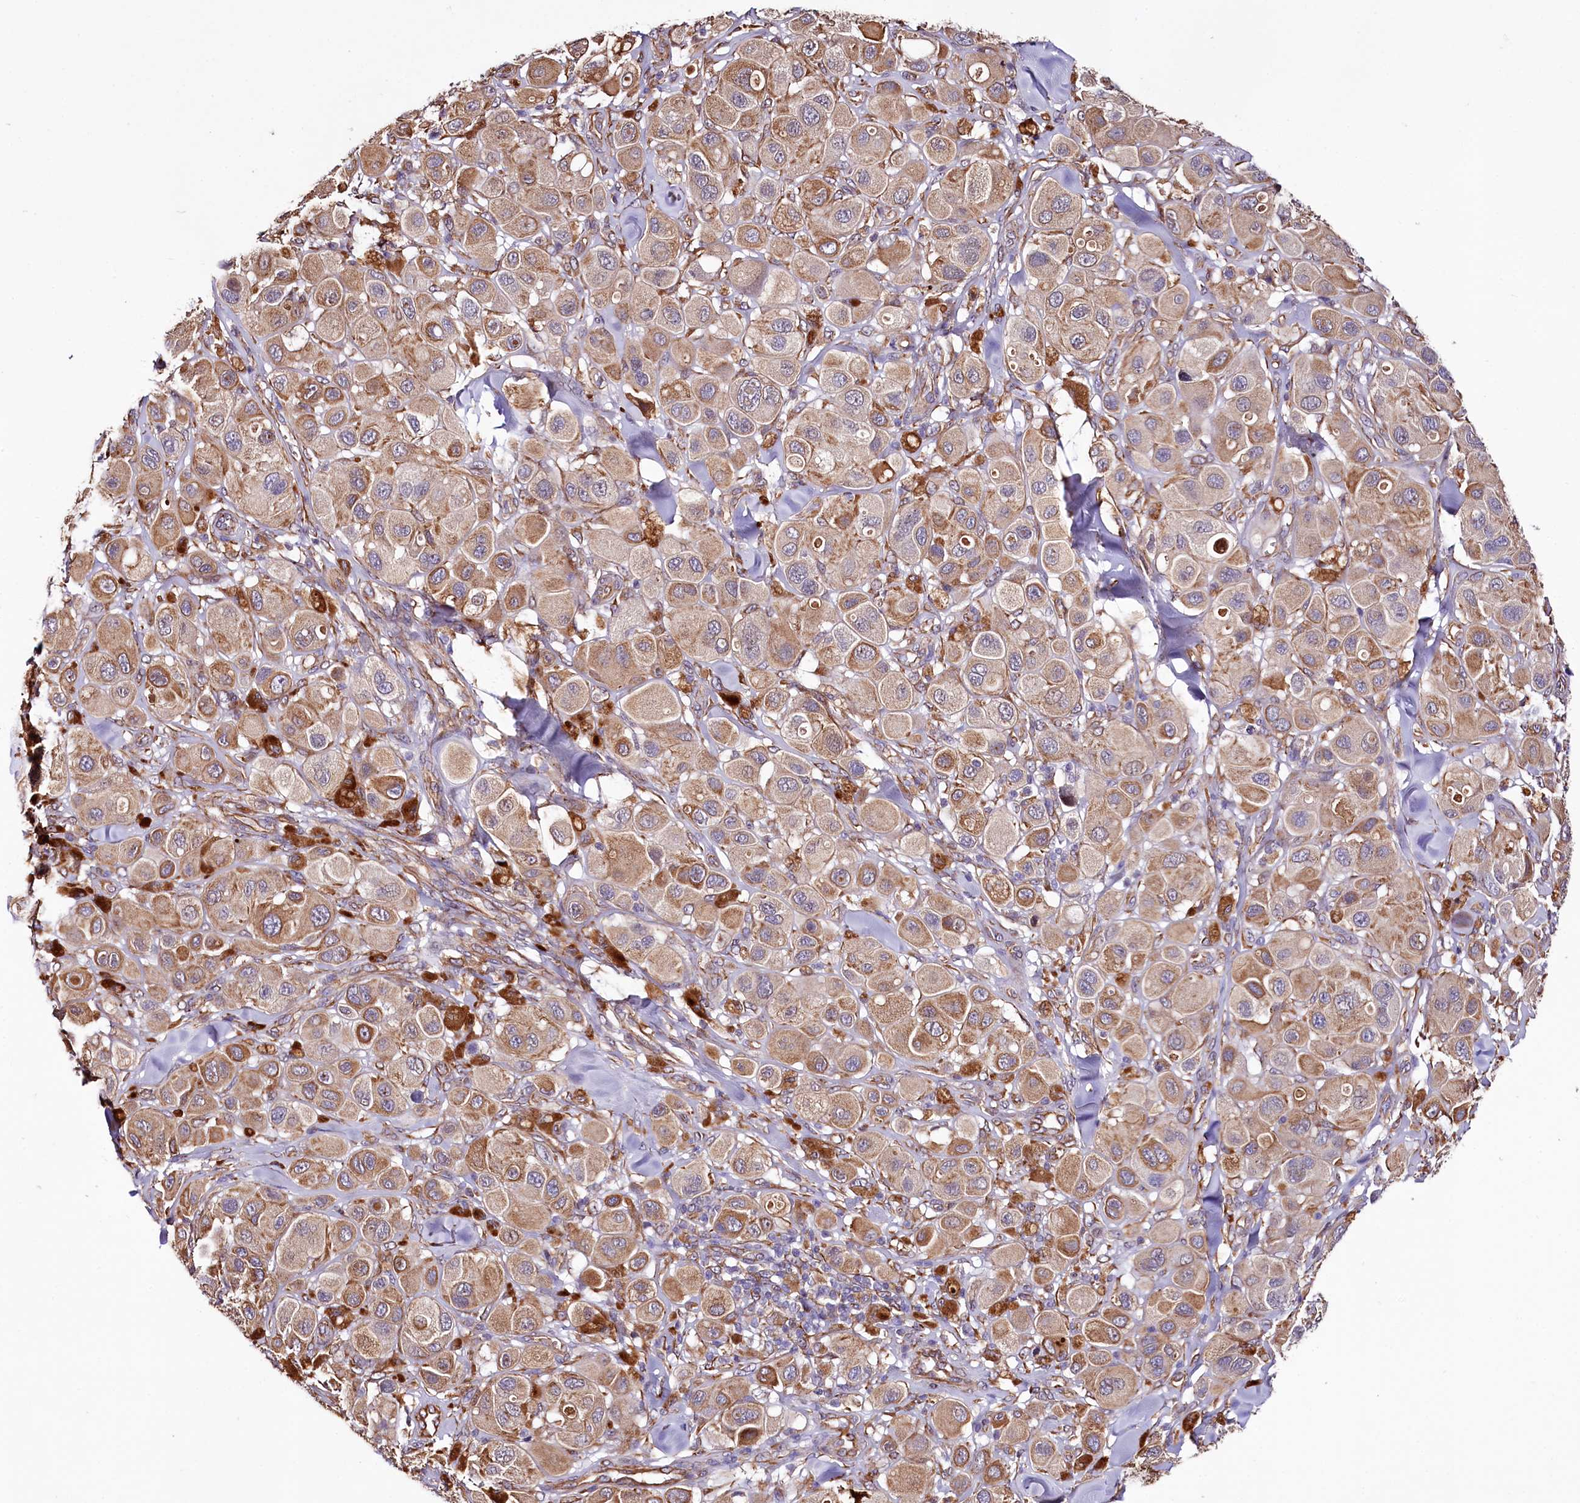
{"staining": {"intensity": "strong", "quantity": "25%-75%", "location": "cytoplasmic/membranous"}, "tissue": "melanoma", "cell_type": "Tumor cells", "image_type": "cancer", "snomed": [{"axis": "morphology", "description": "Malignant melanoma, Metastatic site"}, {"axis": "topography", "description": "Skin"}], "caption": "Strong cytoplasmic/membranous expression is identified in approximately 25%-75% of tumor cells in melanoma.", "gene": "TTC12", "patient": {"sex": "male", "age": 41}}